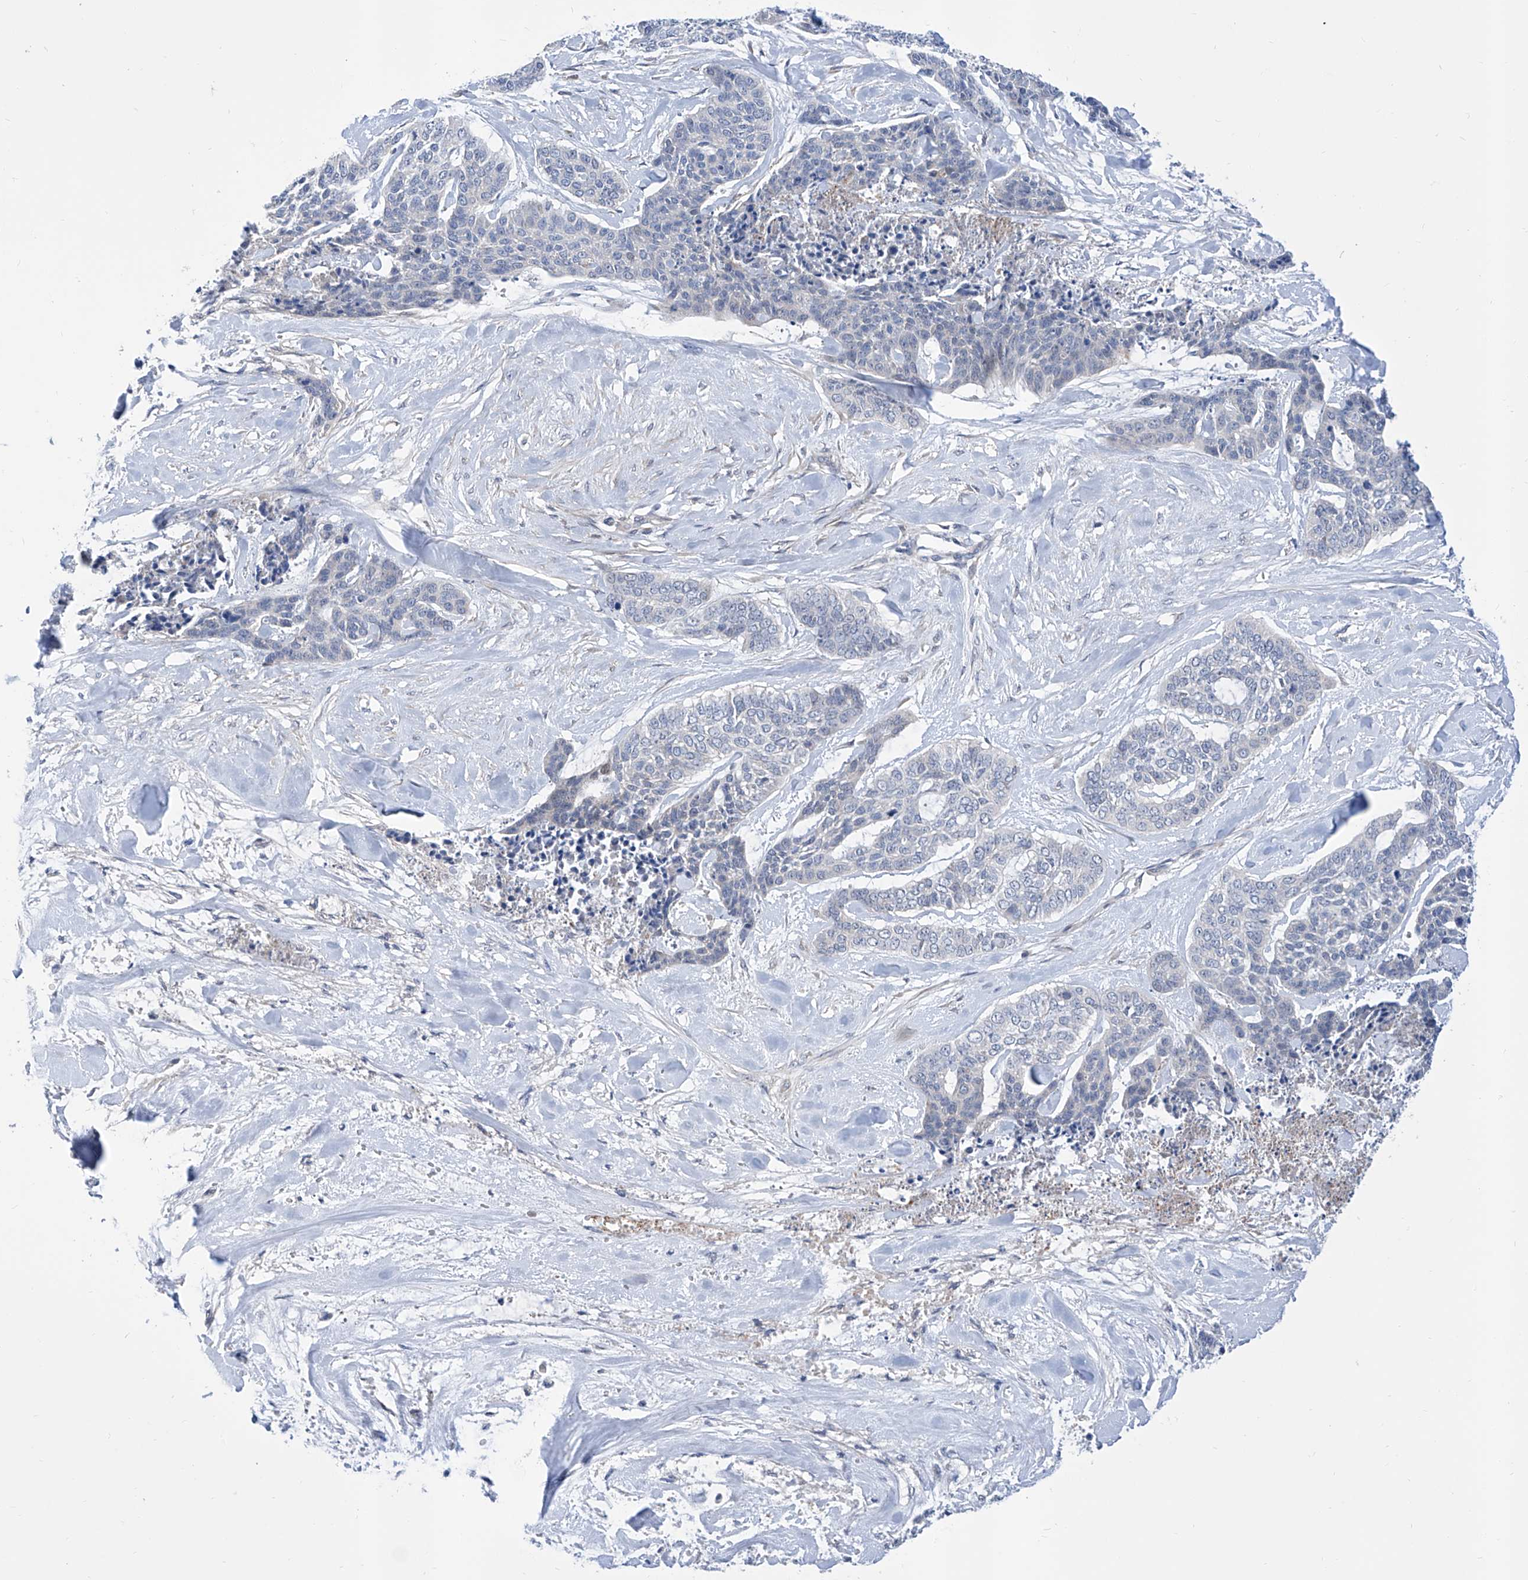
{"staining": {"intensity": "negative", "quantity": "none", "location": "none"}, "tissue": "skin cancer", "cell_type": "Tumor cells", "image_type": "cancer", "snomed": [{"axis": "morphology", "description": "Basal cell carcinoma"}, {"axis": "topography", "description": "Skin"}], "caption": "High power microscopy micrograph of an immunohistochemistry (IHC) histopathology image of basal cell carcinoma (skin), revealing no significant expression in tumor cells.", "gene": "SRBD1", "patient": {"sex": "female", "age": 64}}